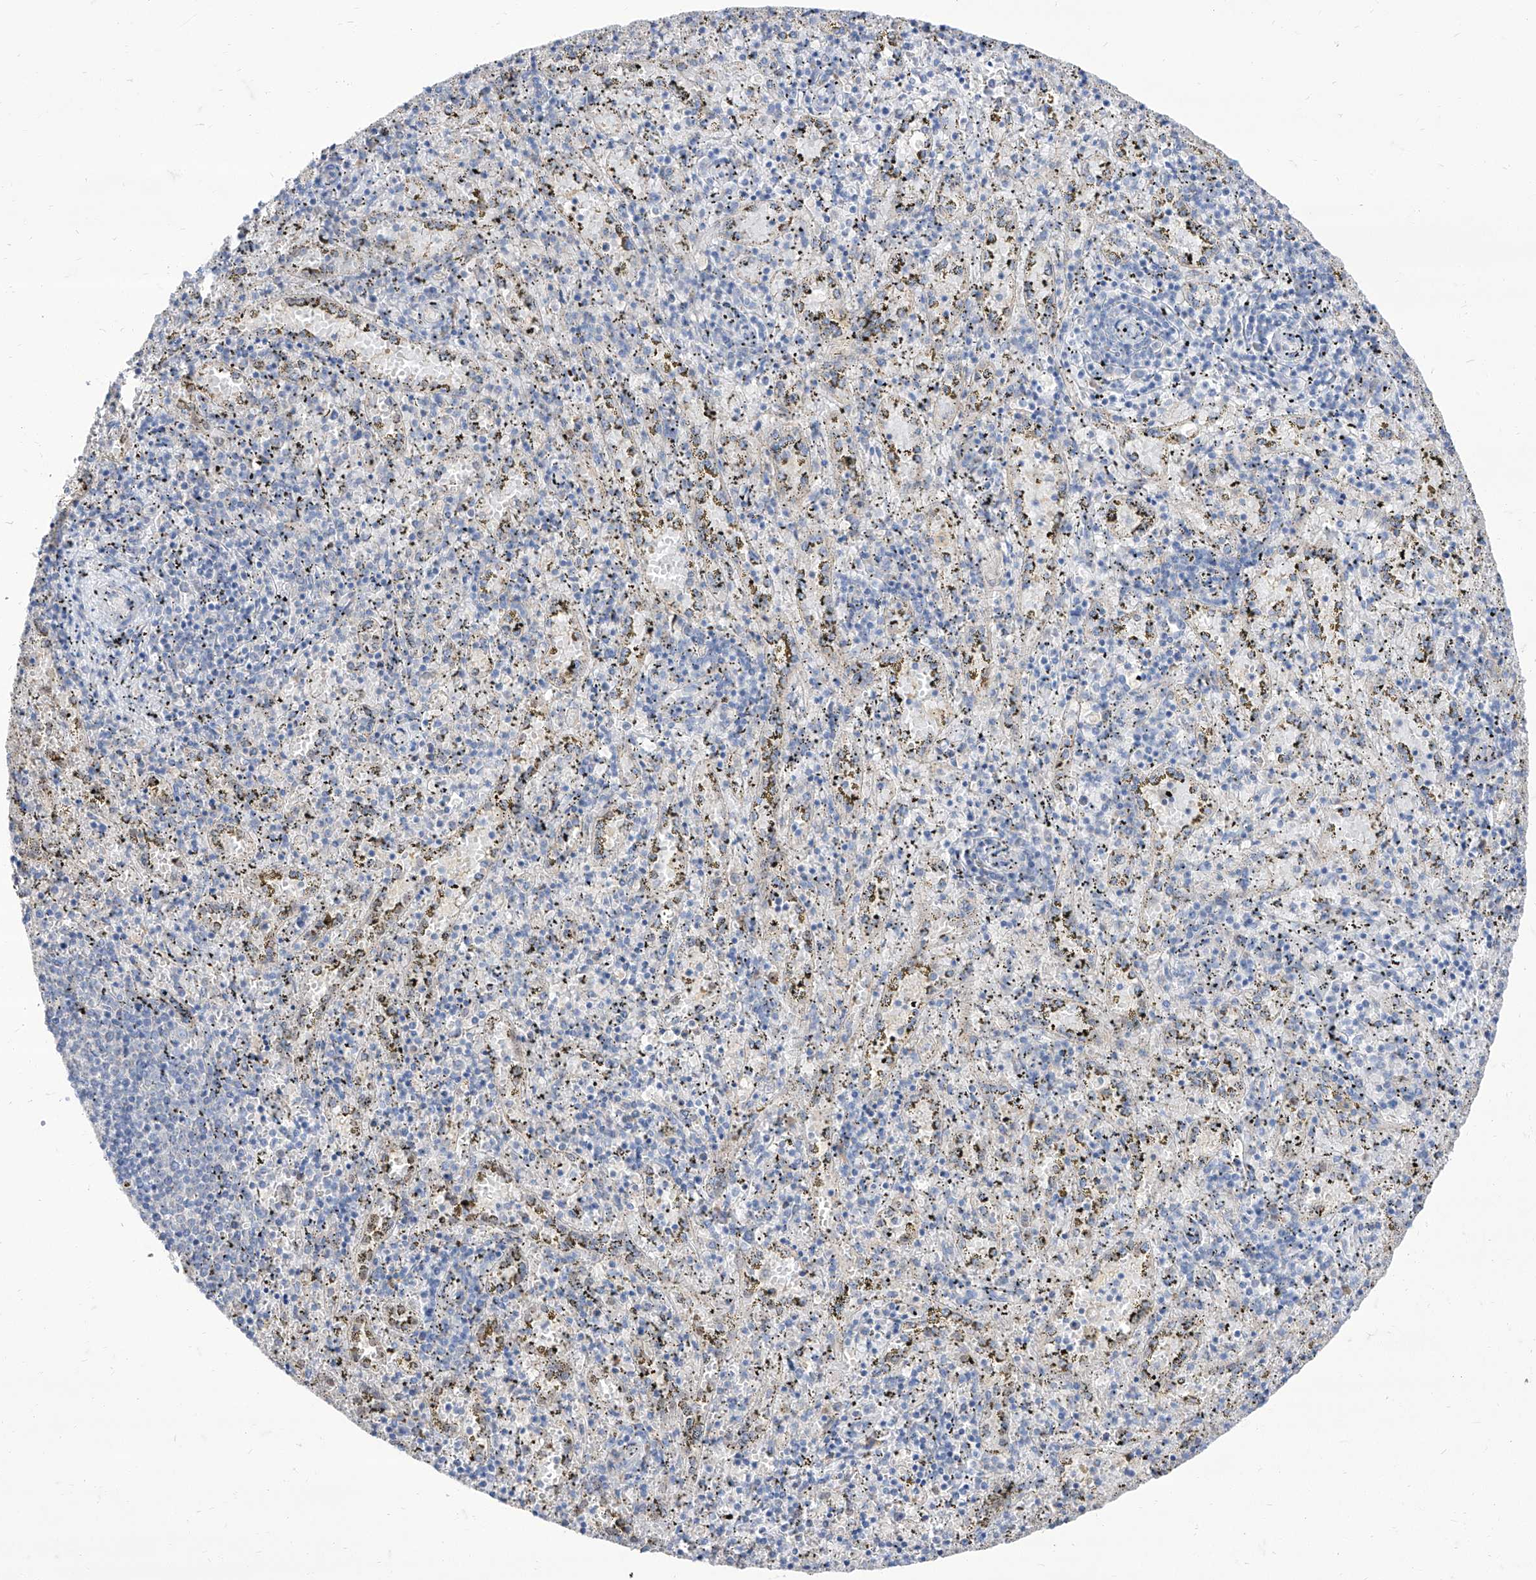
{"staining": {"intensity": "negative", "quantity": "none", "location": "none"}, "tissue": "spleen", "cell_type": "Cells in red pulp", "image_type": "normal", "snomed": [{"axis": "morphology", "description": "Normal tissue, NOS"}, {"axis": "topography", "description": "Spleen"}], "caption": "Unremarkable spleen was stained to show a protein in brown. There is no significant positivity in cells in red pulp. Nuclei are stained in blue.", "gene": "BROX", "patient": {"sex": "male", "age": 11}}